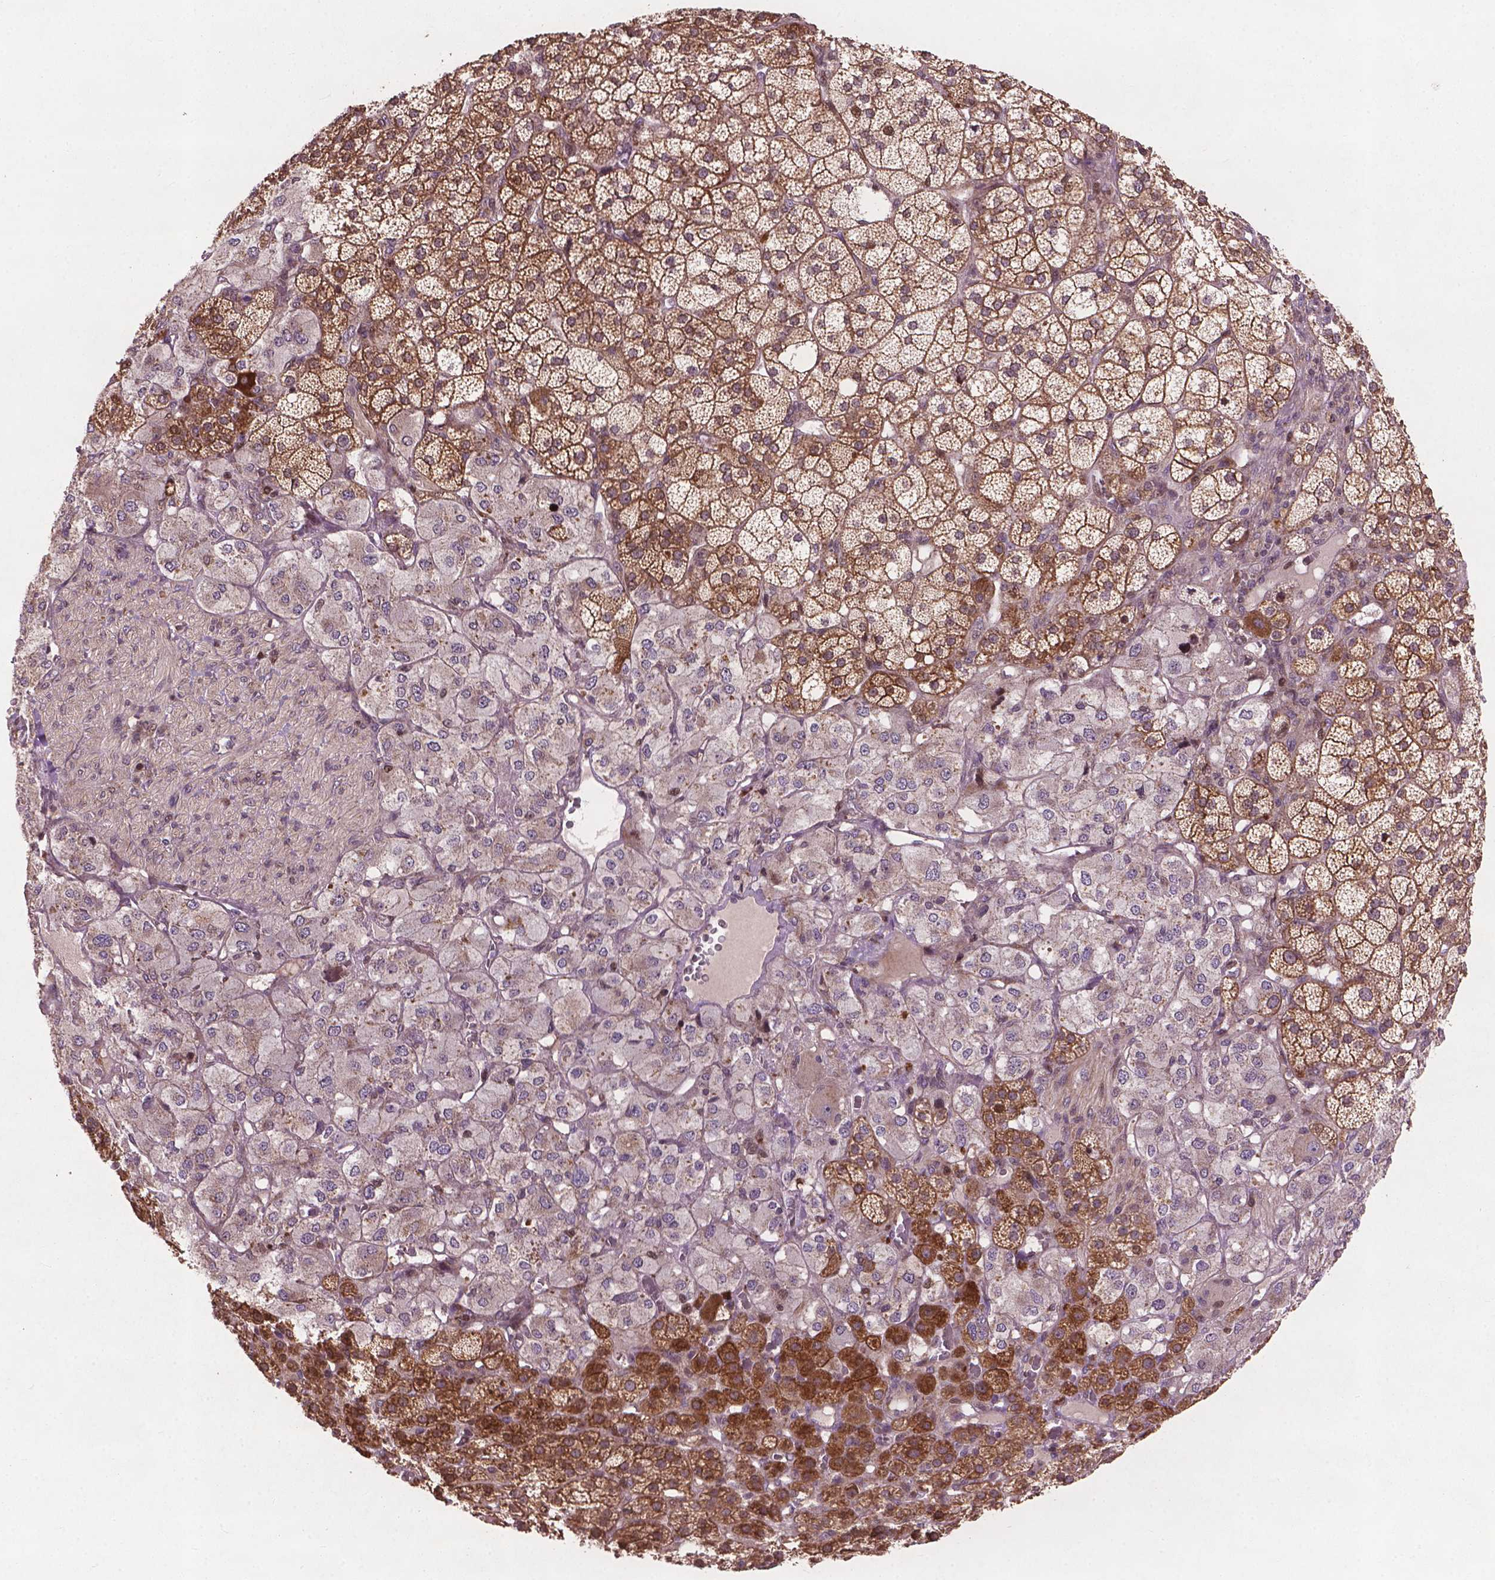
{"staining": {"intensity": "strong", "quantity": "25%-75%", "location": "cytoplasmic/membranous,nuclear"}, "tissue": "adrenal gland", "cell_type": "Glandular cells", "image_type": "normal", "snomed": [{"axis": "morphology", "description": "Normal tissue, NOS"}, {"axis": "topography", "description": "Adrenal gland"}], "caption": "Brown immunohistochemical staining in unremarkable human adrenal gland reveals strong cytoplasmic/membranous,nuclear expression in about 25%-75% of glandular cells.", "gene": "B3GALNT2", "patient": {"sex": "female", "age": 60}}